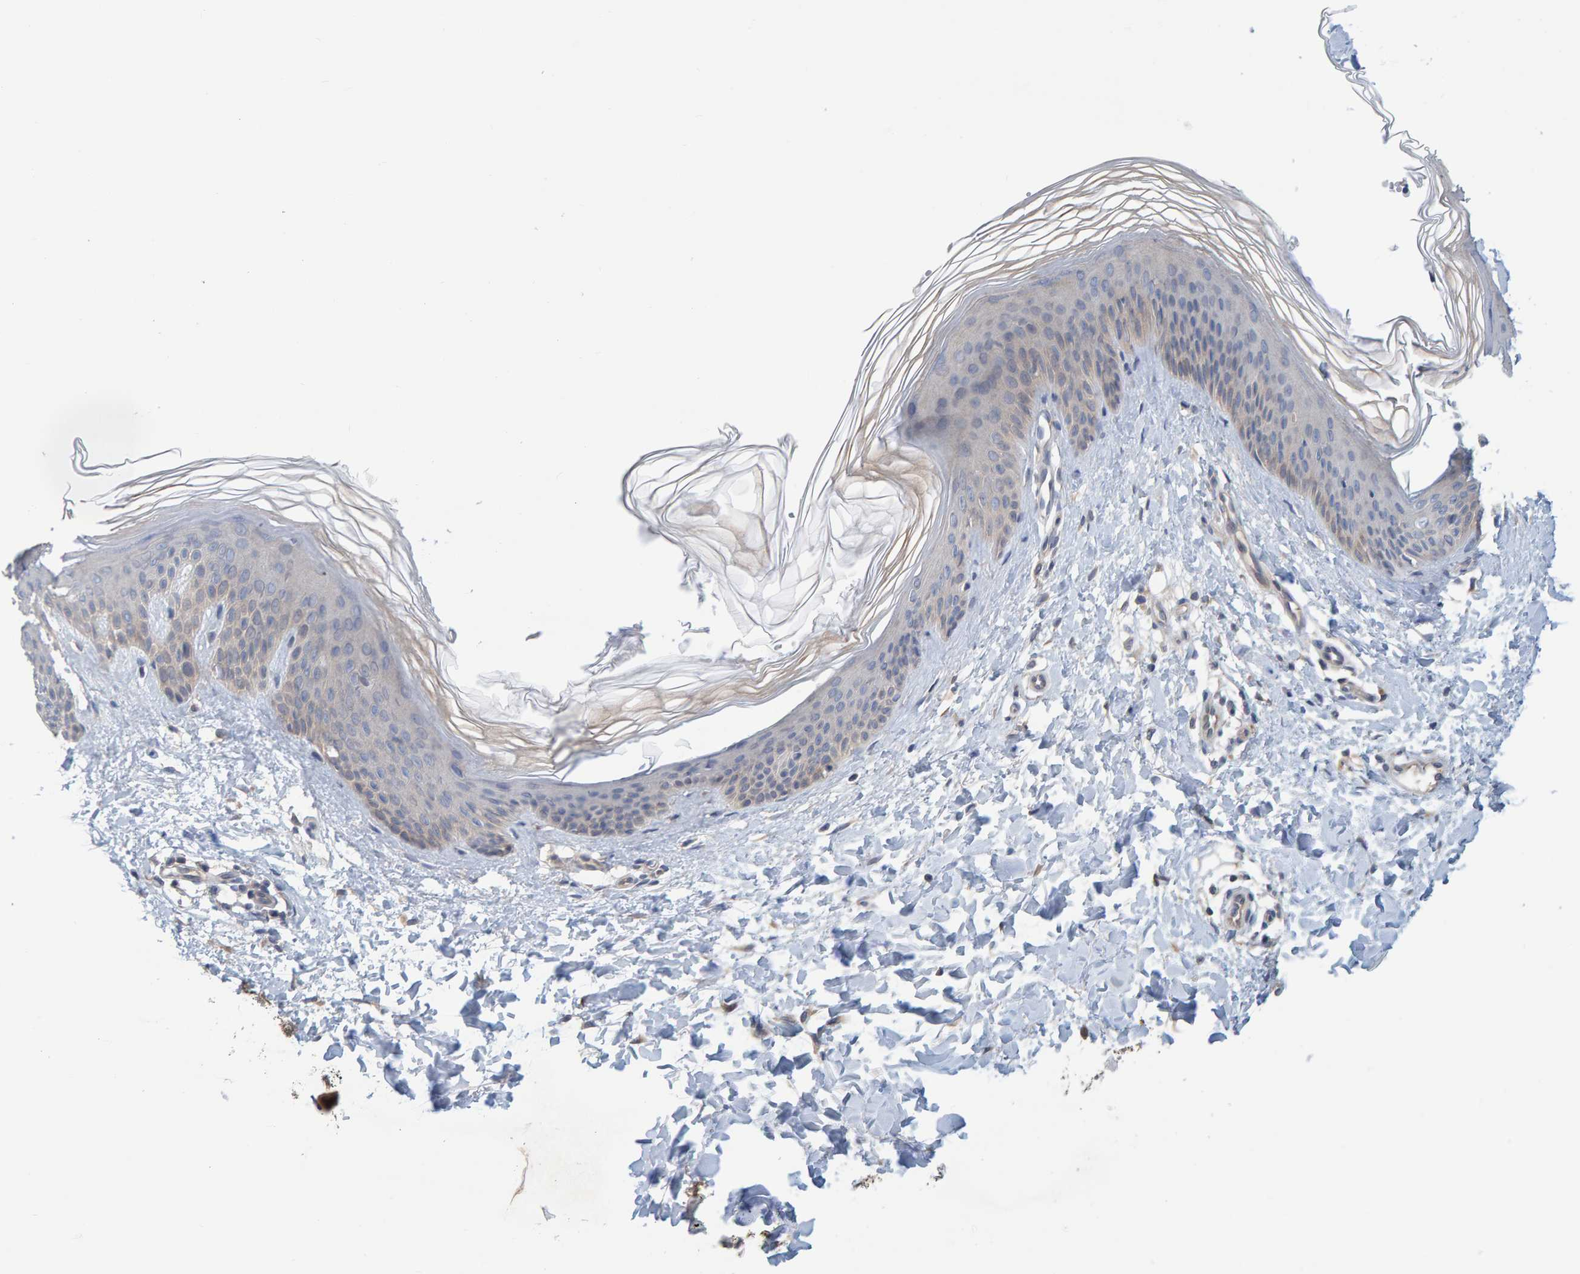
{"staining": {"intensity": "weak", "quantity": ">75%", "location": "cytoplasmic/membranous"}, "tissue": "skin", "cell_type": "Fibroblasts", "image_type": "normal", "snomed": [{"axis": "morphology", "description": "Normal tissue, NOS"}, {"axis": "morphology", "description": "Malignant melanoma, Metastatic site"}, {"axis": "topography", "description": "Skin"}], "caption": "A brown stain shows weak cytoplasmic/membranous staining of a protein in fibroblasts of unremarkable skin.", "gene": "TATDN1", "patient": {"sex": "male", "age": 41}}